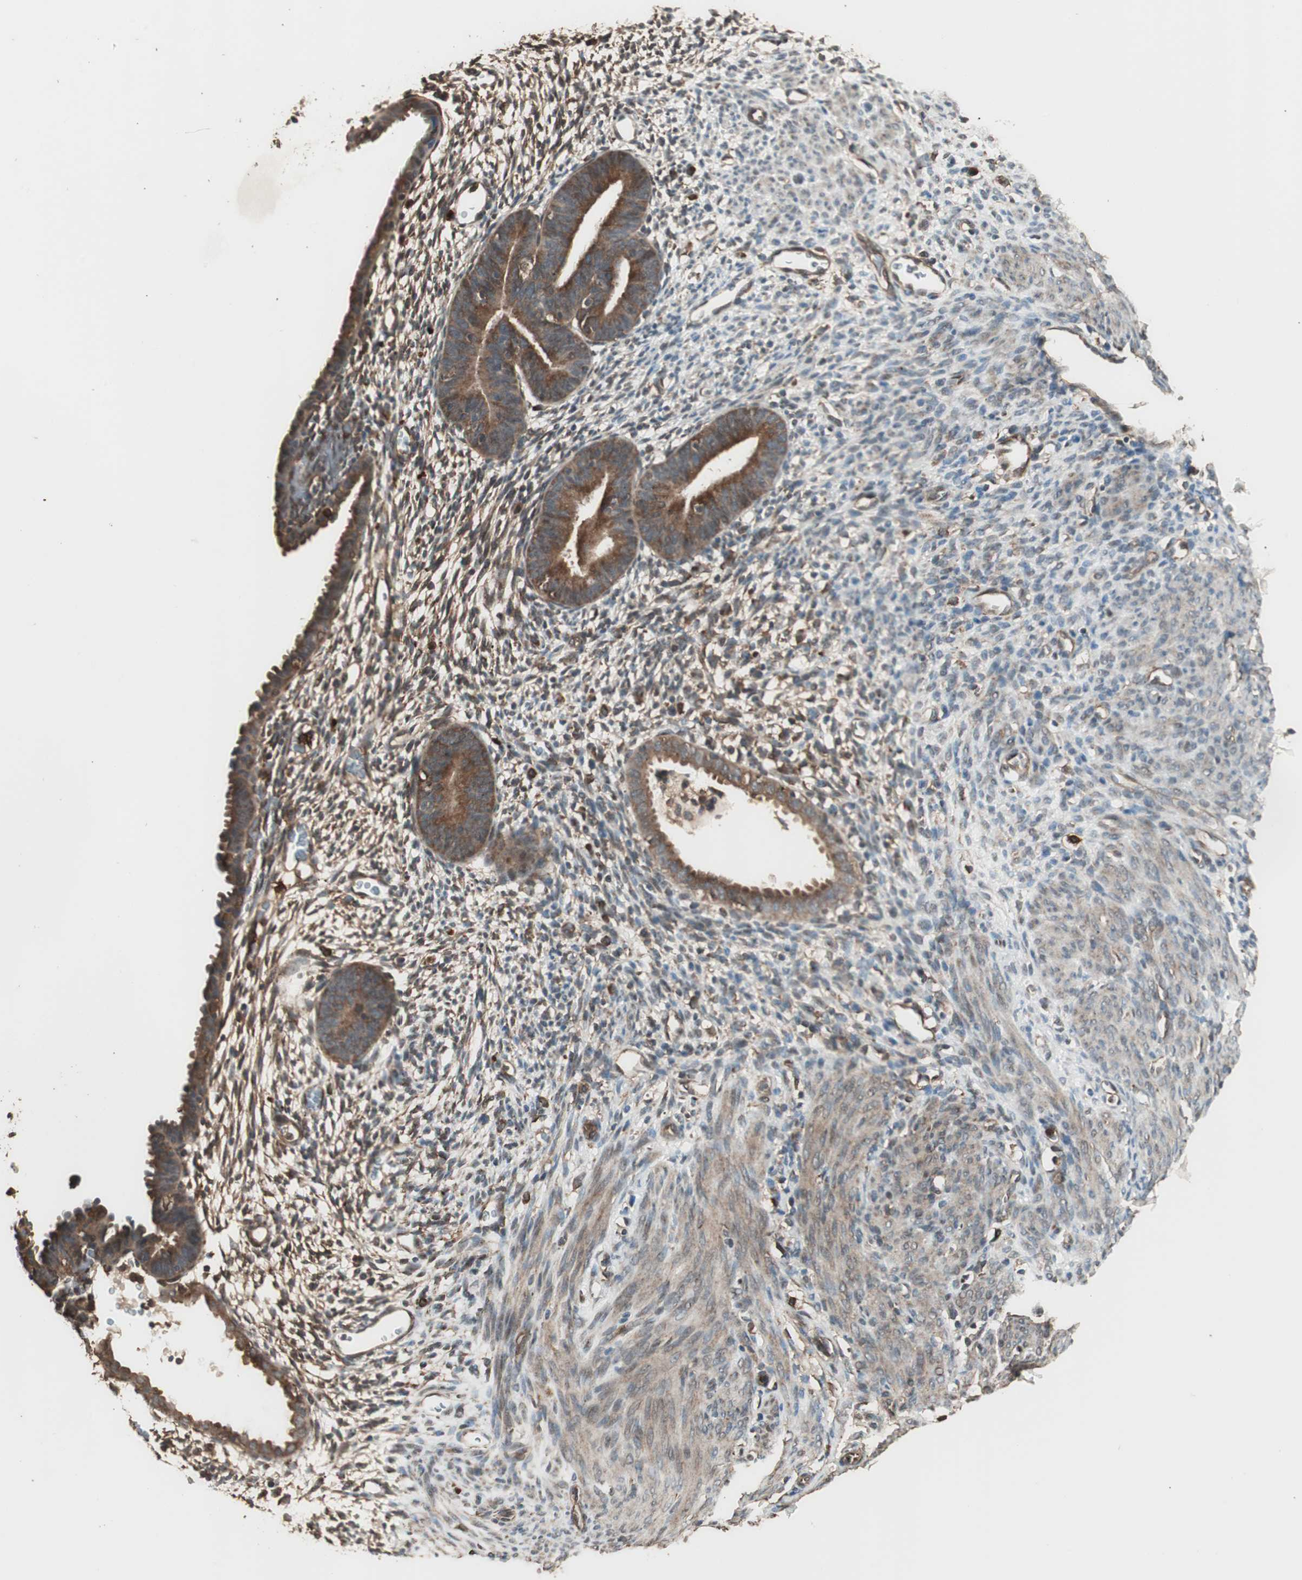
{"staining": {"intensity": "moderate", "quantity": "25%-75%", "location": "cytoplasmic/membranous"}, "tissue": "endometrium", "cell_type": "Cells in endometrial stroma", "image_type": "normal", "snomed": [{"axis": "morphology", "description": "Normal tissue, NOS"}, {"axis": "morphology", "description": "Atrophy, NOS"}, {"axis": "topography", "description": "Uterus"}, {"axis": "topography", "description": "Endometrium"}], "caption": "Protein expression analysis of unremarkable endometrium shows moderate cytoplasmic/membranous expression in approximately 25%-75% of cells in endometrial stroma. Using DAB (3,3'-diaminobenzidine) (brown) and hematoxylin (blue) stains, captured at high magnification using brightfield microscopy.", "gene": "CCN4", "patient": {"sex": "female", "age": 68}}